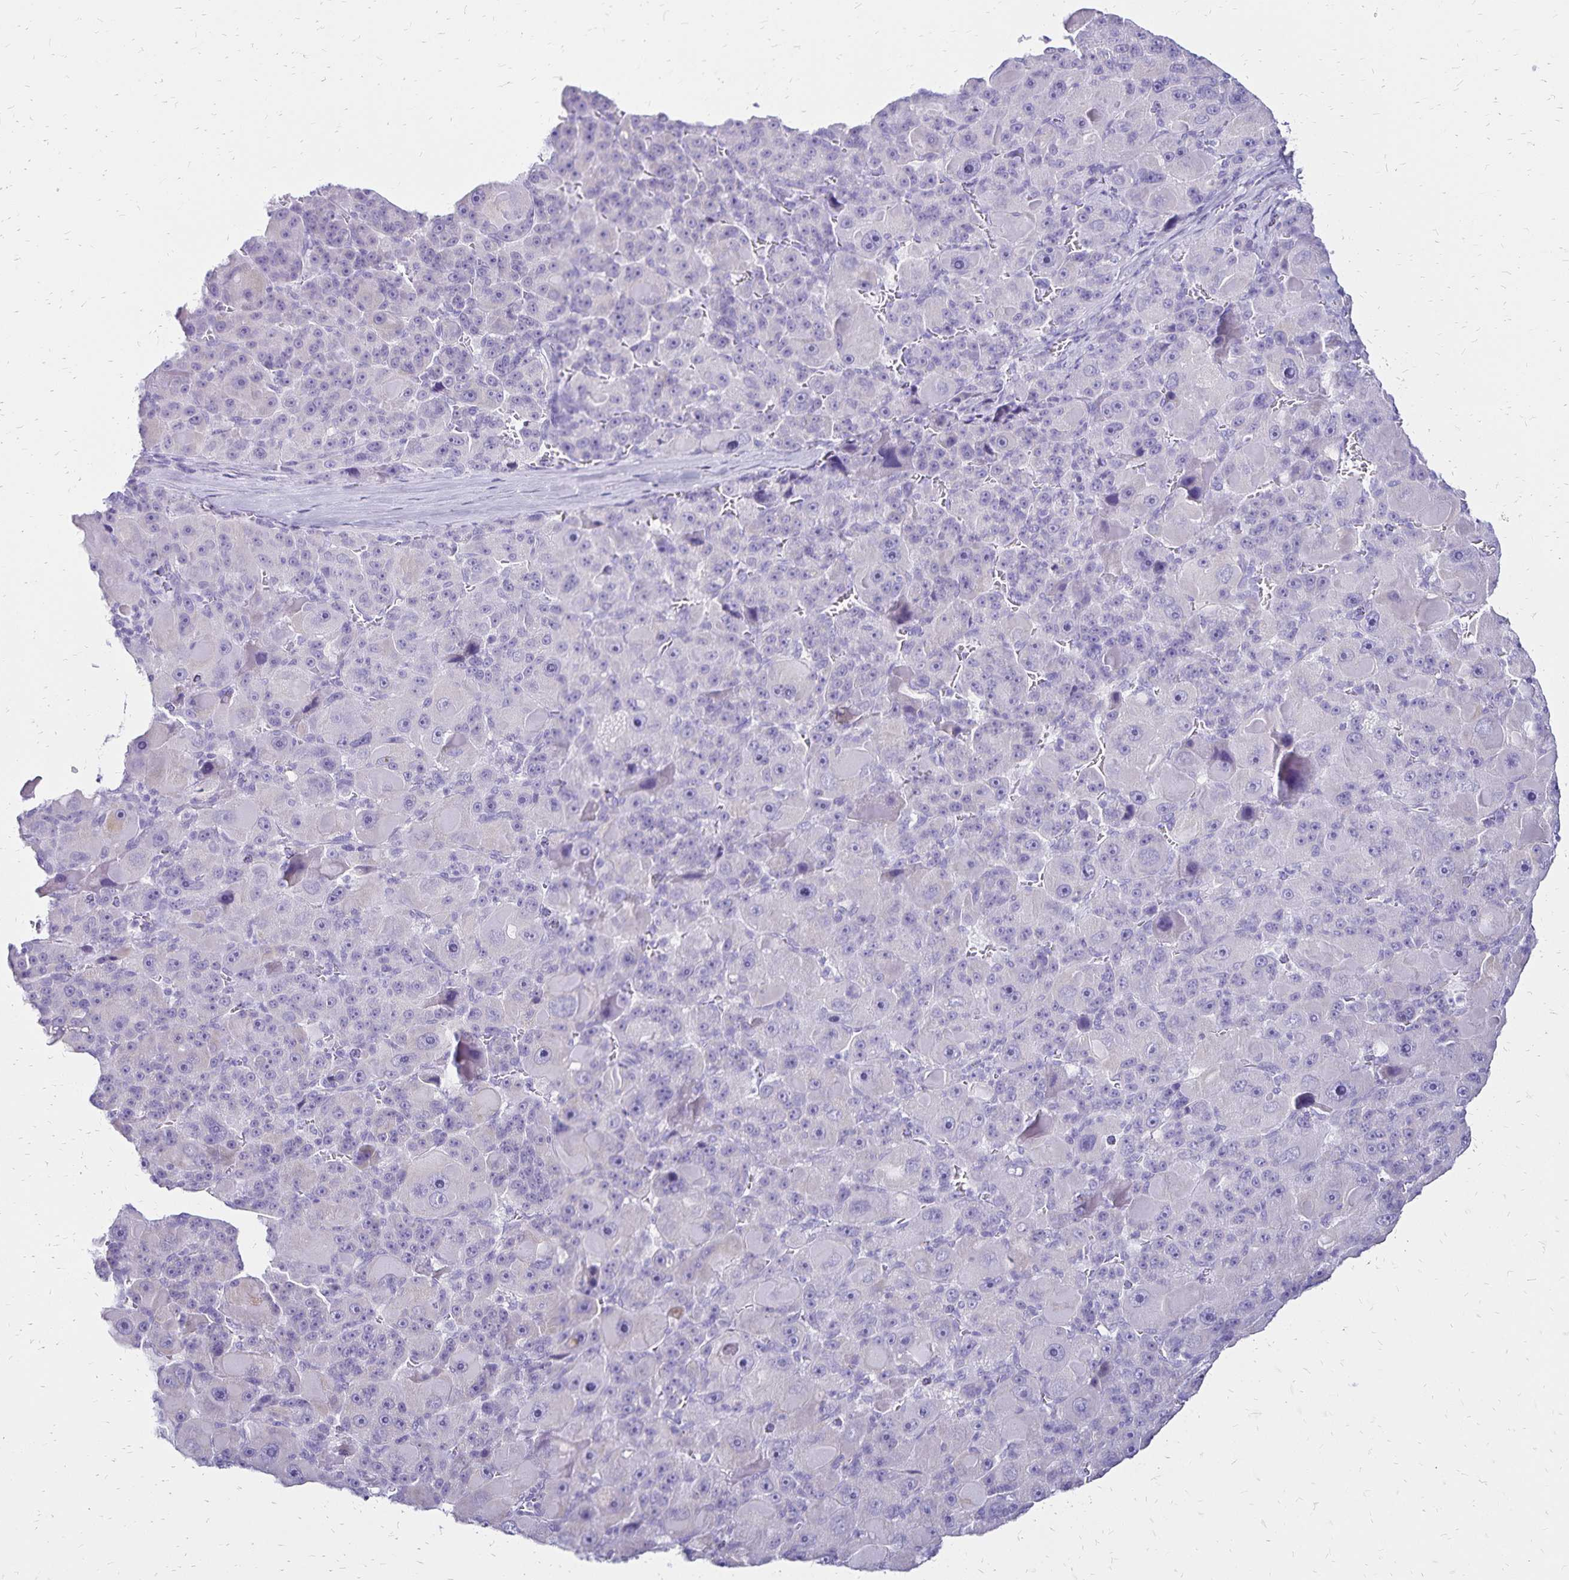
{"staining": {"intensity": "negative", "quantity": "none", "location": "none"}, "tissue": "liver cancer", "cell_type": "Tumor cells", "image_type": "cancer", "snomed": [{"axis": "morphology", "description": "Carcinoma, Hepatocellular, NOS"}, {"axis": "topography", "description": "Liver"}], "caption": "An image of human liver hepatocellular carcinoma is negative for staining in tumor cells. Brightfield microscopy of IHC stained with DAB (3,3'-diaminobenzidine) (brown) and hematoxylin (blue), captured at high magnification.", "gene": "LIN28B", "patient": {"sex": "male", "age": 76}}